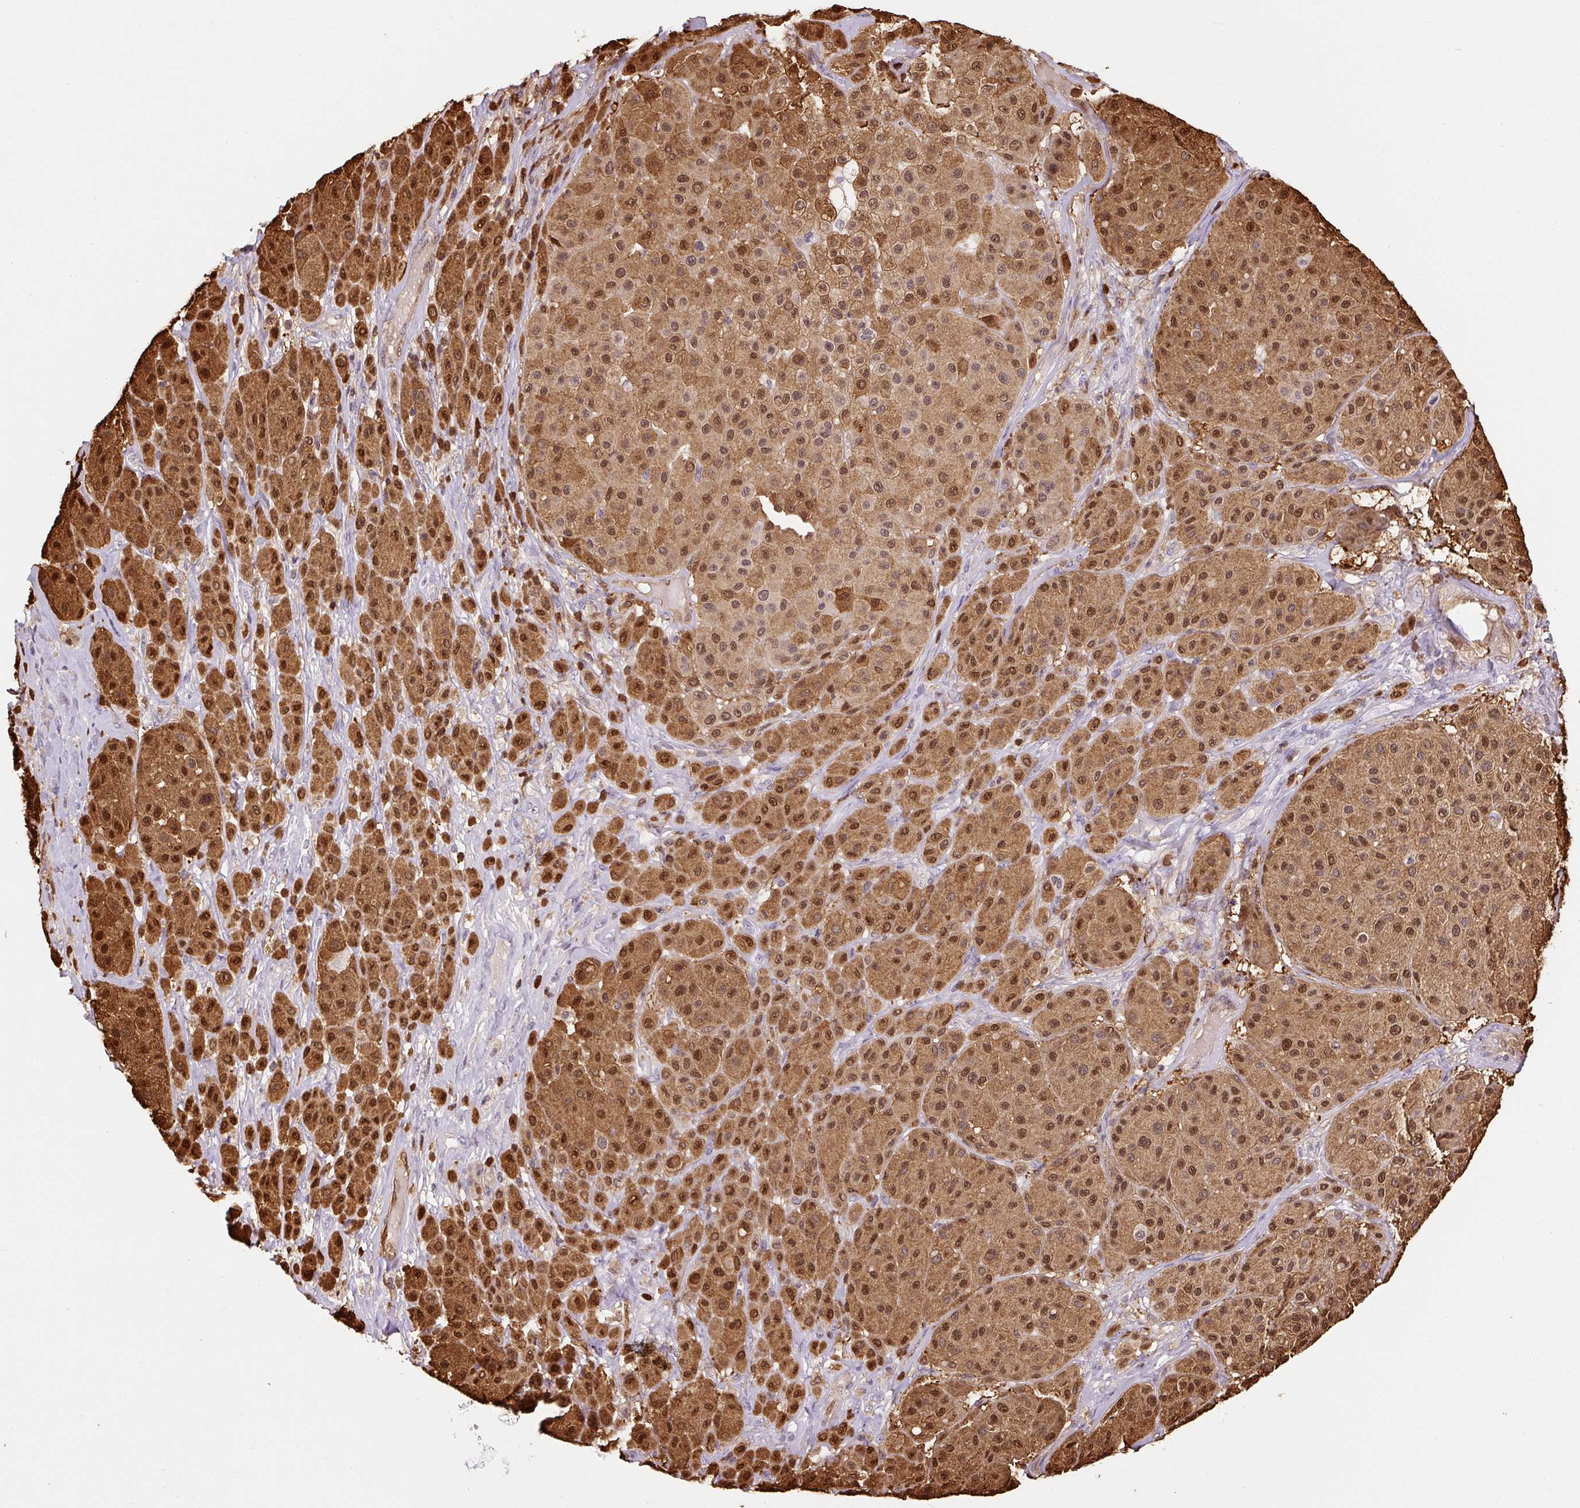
{"staining": {"intensity": "moderate", "quantity": ">75%", "location": "cytoplasmic/membranous,nuclear"}, "tissue": "melanoma", "cell_type": "Tumor cells", "image_type": "cancer", "snomed": [{"axis": "morphology", "description": "Malignant melanoma, Metastatic site"}, {"axis": "topography", "description": "Smooth muscle"}], "caption": "The photomicrograph demonstrates staining of melanoma, revealing moderate cytoplasmic/membranous and nuclear protein positivity (brown color) within tumor cells. (Brightfield microscopy of DAB IHC at high magnification).", "gene": "S100A4", "patient": {"sex": "male", "age": 41}}